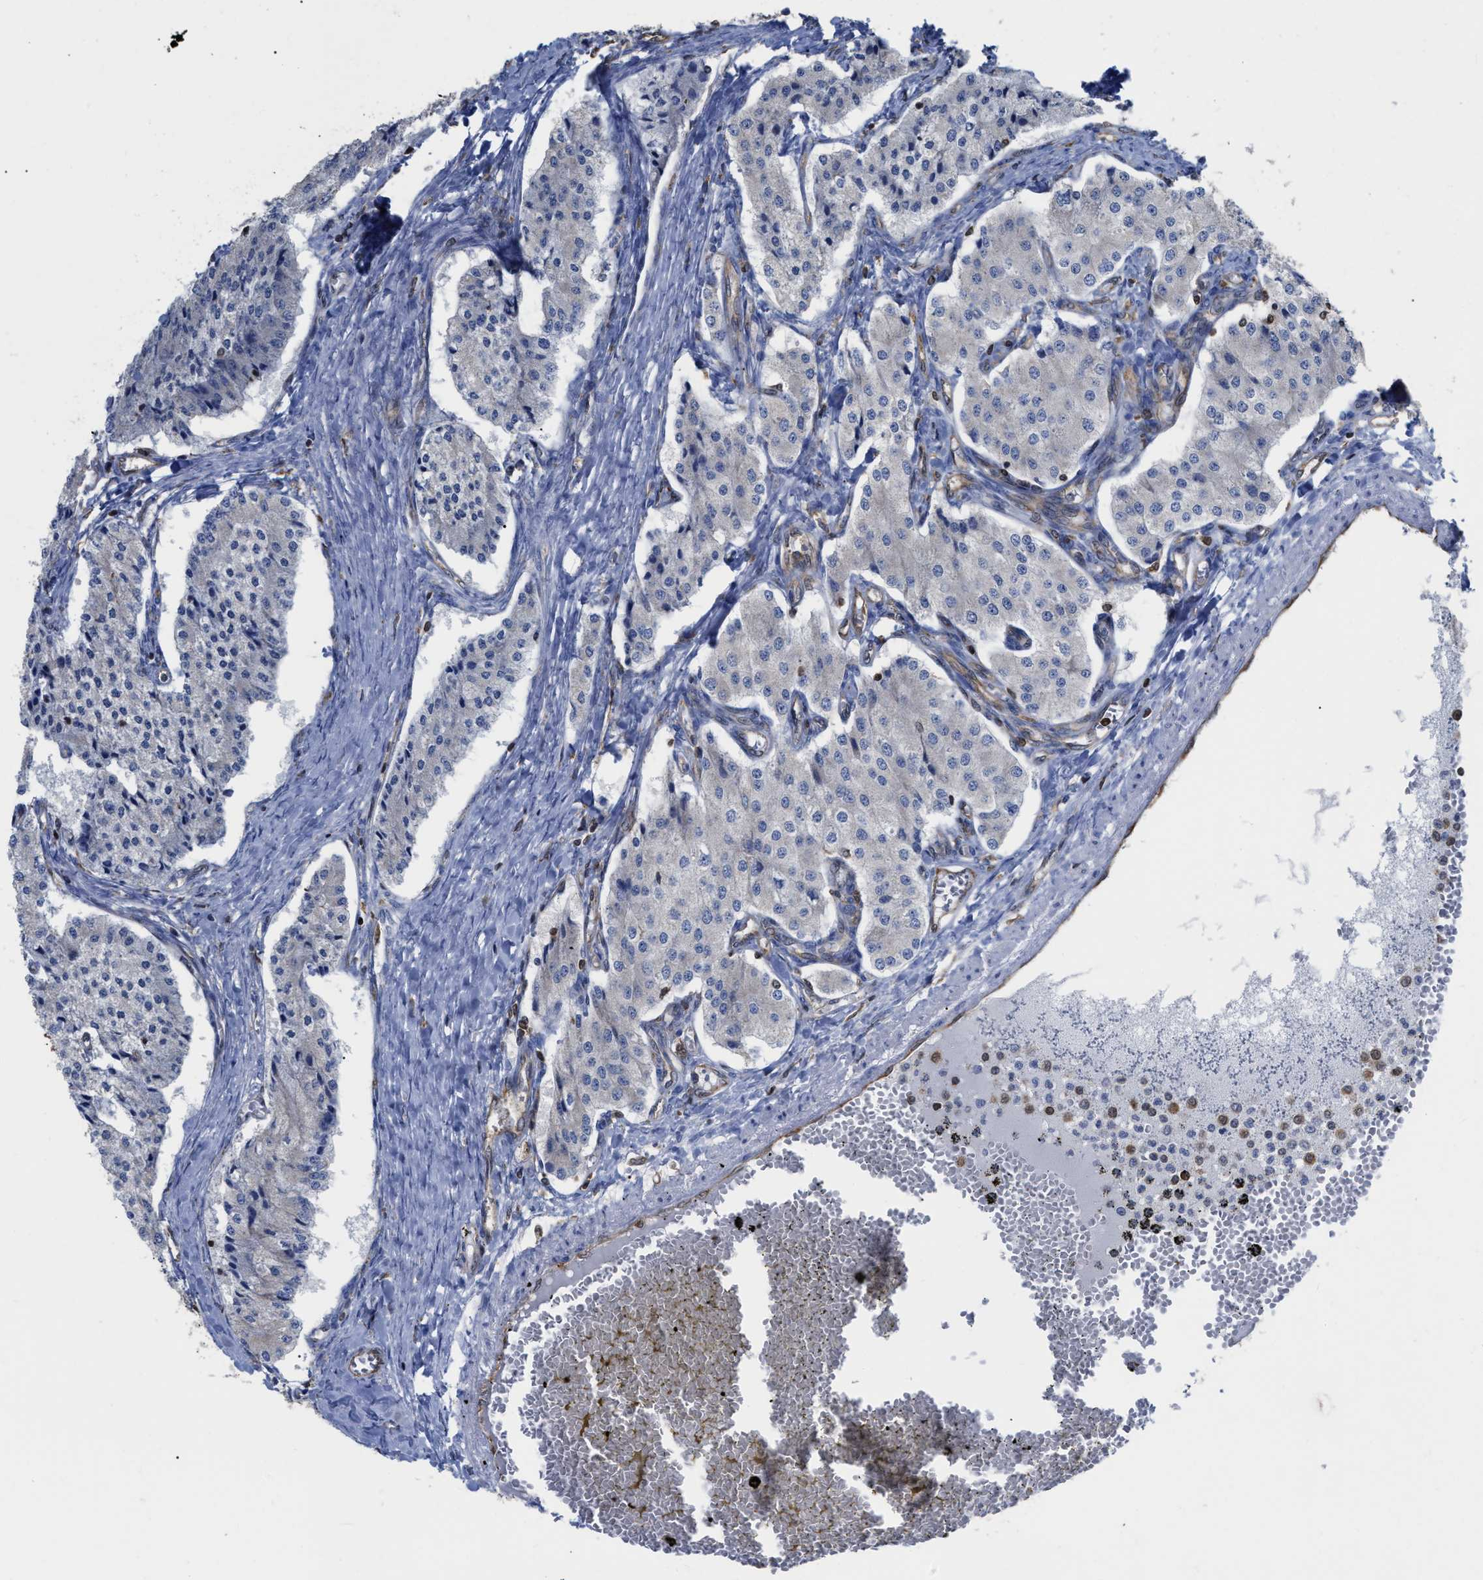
{"staining": {"intensity": "negative", "quantity": "none", "location": "none"}, "tissue": "carcinoid", "cell_type": "Tumor cells", "image_type": "cancer", "snomed": [{"axis": "morphology", "description": "Carcinoid, malignant, NOS"}, {"axis": "topography", "description": "Colon"}], "caption": "High power microscopy histopathology image of an immunohistochemistry image of carcinoid (malignant), revealing no significant staining in tumor cells.", "gene": "GIMAP4", "patient": {"sex": "female", "age": 52}}